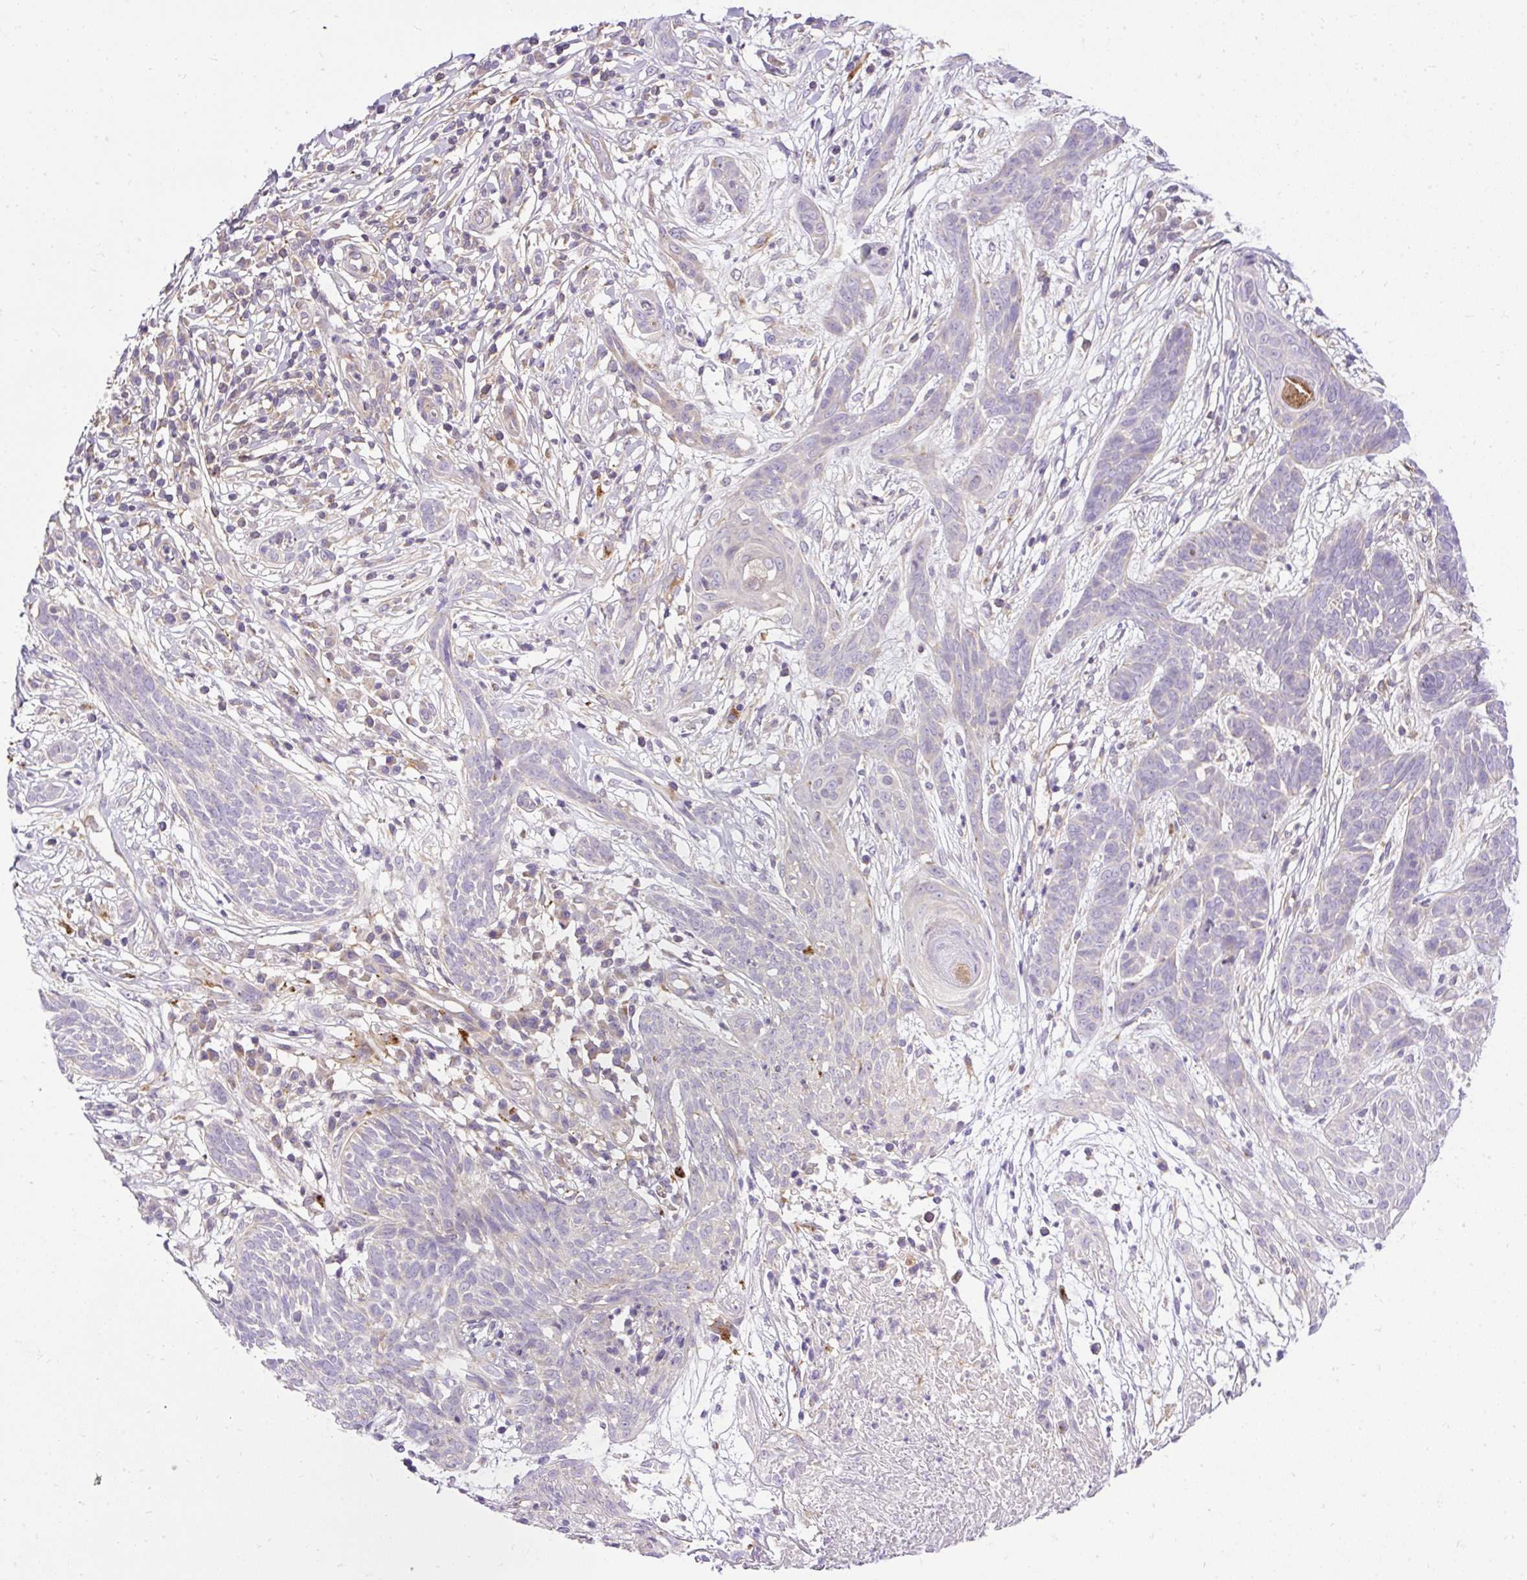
{"staining": {"intensity": "negative", "quantity": "none", "location": "none"}, "tissue": "skin cancer", "cell_type": "Tumor cells", "image_type": "cancer", "snomed": [{"axis": "morphology", "description": "Basal cell carcinoma"}, {"axis": "topography", "description": "Skin"}, {"axis": "topography", "description": "Skin, foot"}], "caption": "Immunohistochemical staining of human skin cancer (basal cell carcinoma) reveals no significant staining in tumor cells. (Brightfield microscopy of DAB immunohistochemistry (IHC) at high magnification).", "gene": "HEXB", "patient": {"sex": "female", "age": 86}}